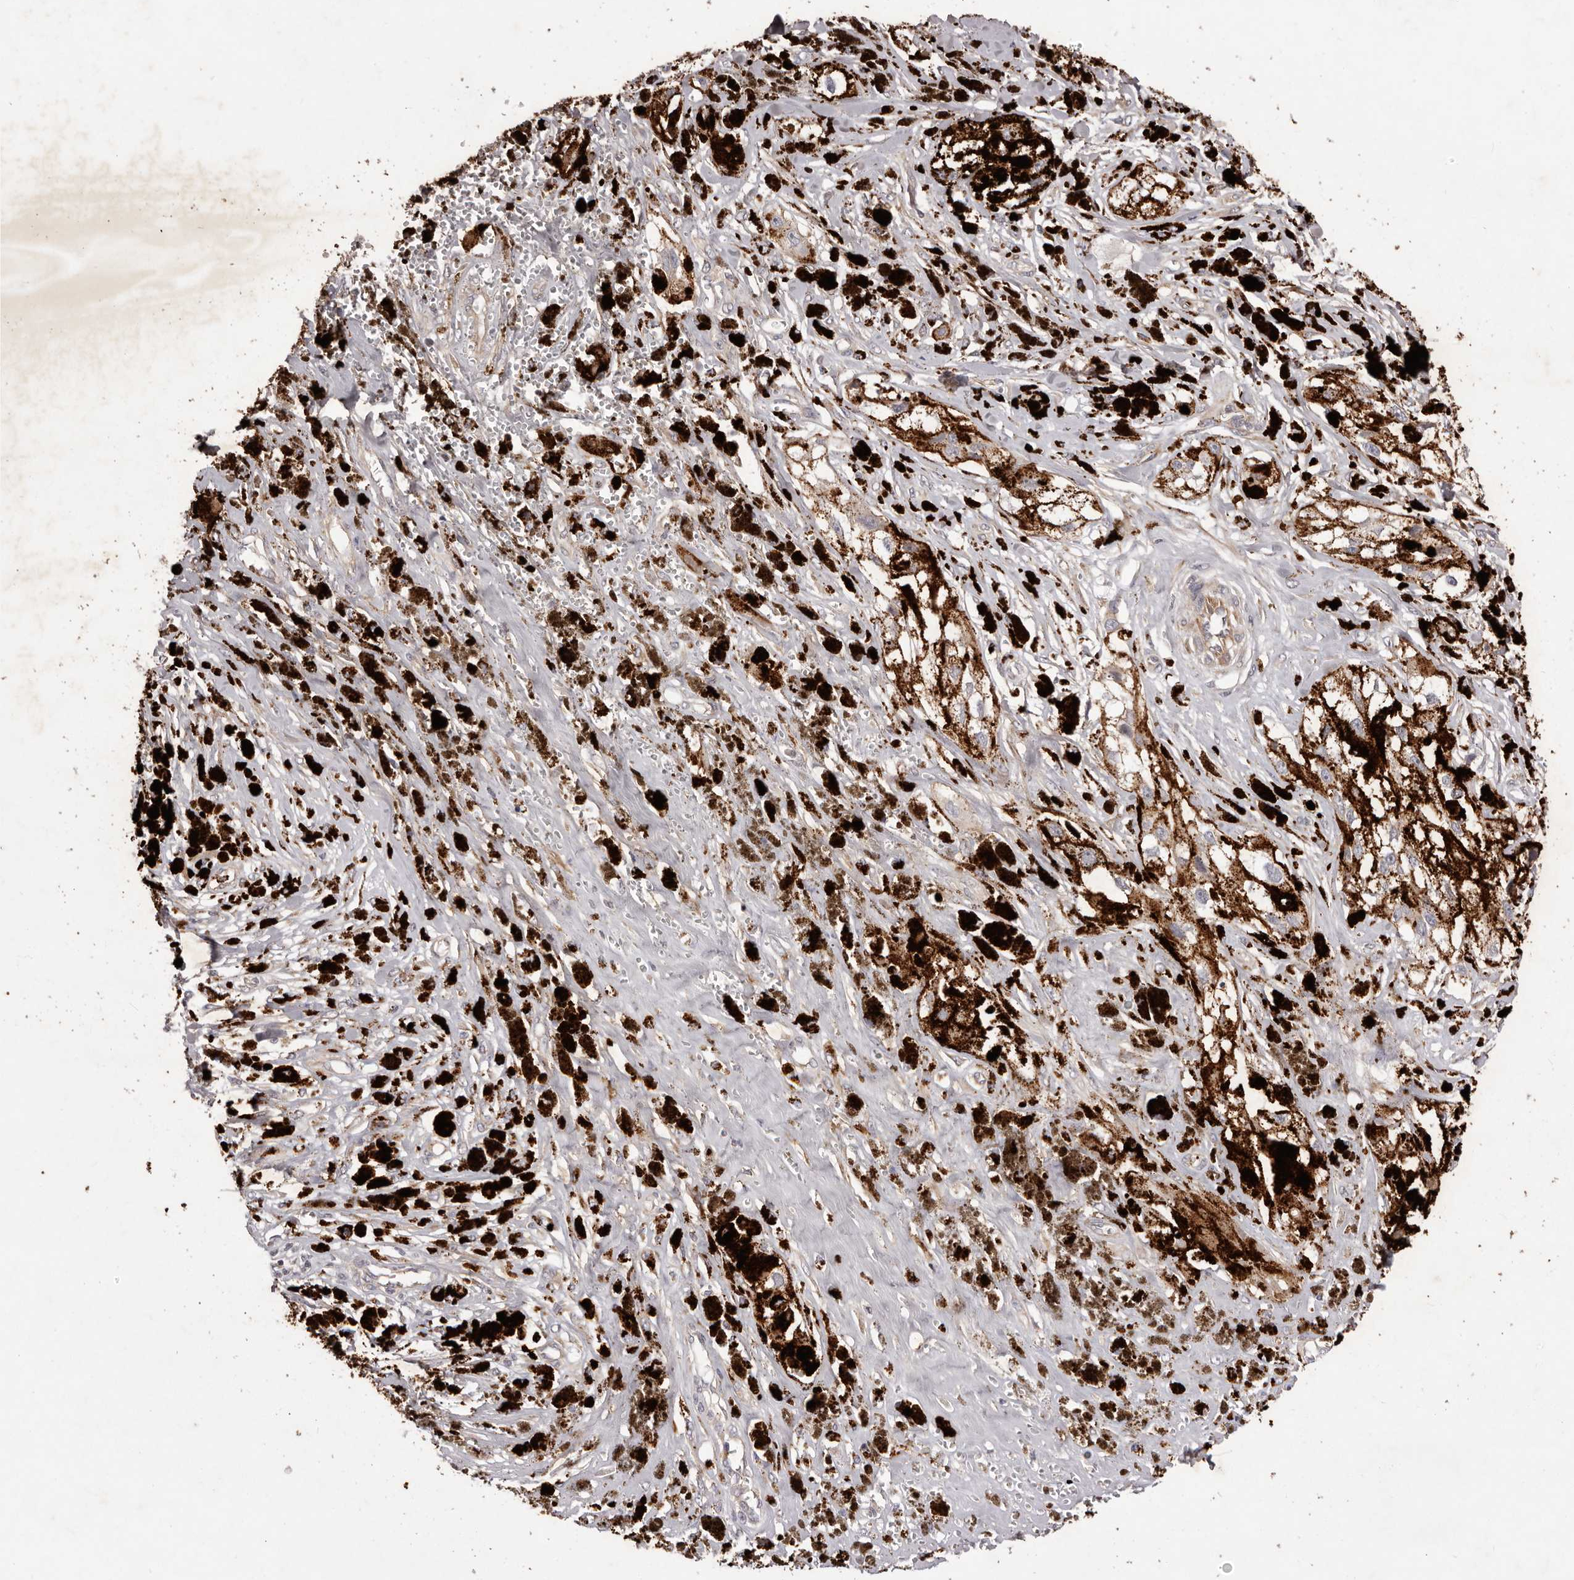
{"staining": {"intensity": "negative", "quantity": "none", "location": "none"}, "tissue": "melanoma", "cell_type": "Tumor cells", "image_type": "cancer", "snomed": [{"axis": "morphology", "description": "Malignant melanoma, NOS"}, {"axis": "topography", "description": "Skin"}], "caption": "Immunohistochemistry (IHC) of human melanoma exhibits no staining in tumor cells. The staining was performed using DAB to visualize the protein expression in brown, while the nuclei were stained in blue with hematoxylin (Magnification: 20x).", "gene": "PNRC1", "patient": {"sex": "male", "age": 88}}